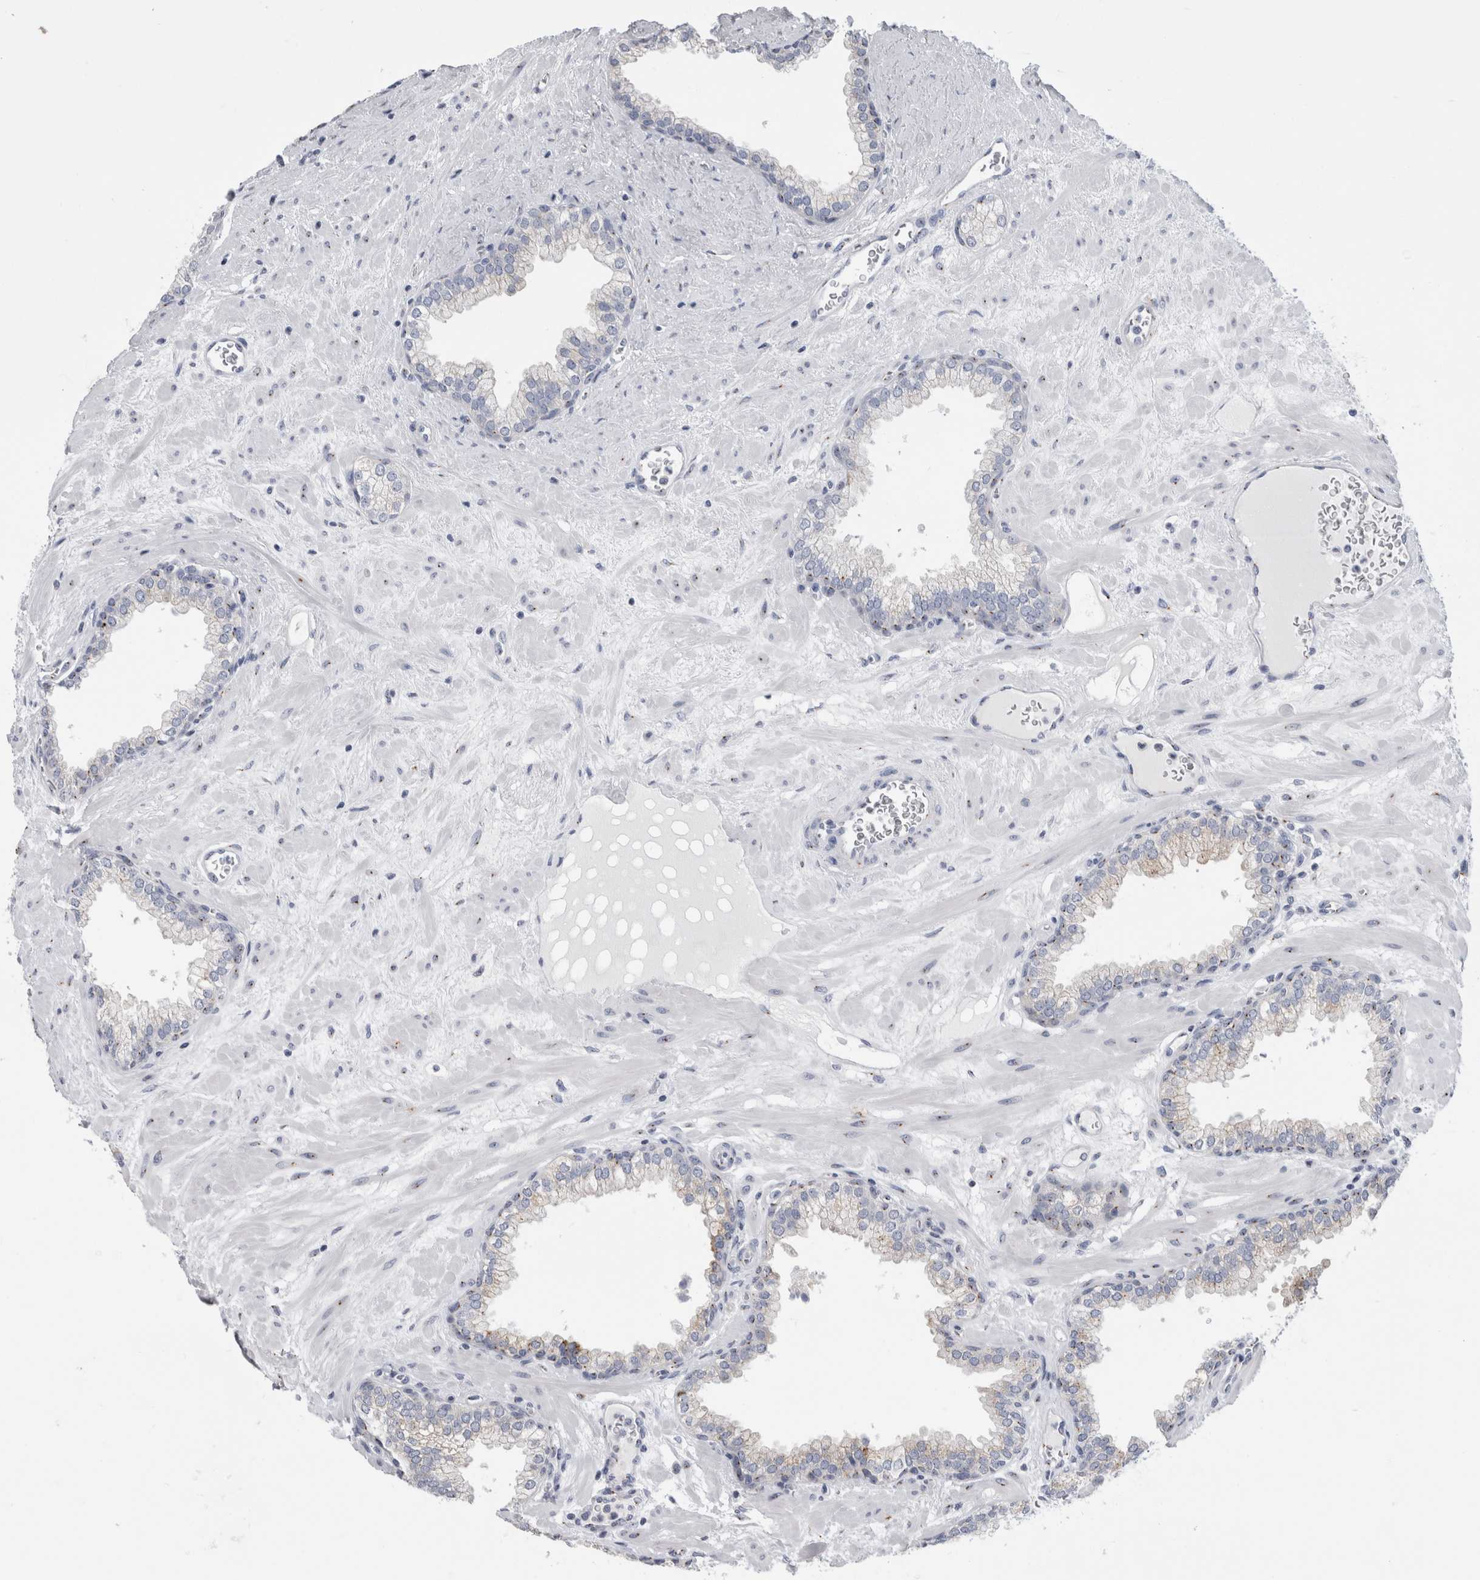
{"staining": {"intensity": "weak", "quantity": "25%-75%", "location": "cytoplasmic/membranous"}, "tissue": "prostate", "cell_type": "Glandular cells", "image_type": "normal", "snomed": [{"axis": "morphology", "description": "Normal tissue, NOS"}, {"axis": "morphology", "description": "Urothelial carcinoma, Low grade"}, {"axis": "topography", "description": "Urinary bladder"}, {"axis": "topography", "description": "Prostate"}], "caption": "This photomicrograph reveals immunohistochemistry (IHC) staining of normal human prostate, with low weak cytoplasmic/membranous staining in approximately 25%-75% of glandular cells.", "gene": "AKAP9", "patient": {"sex": "male", "age": 60}}